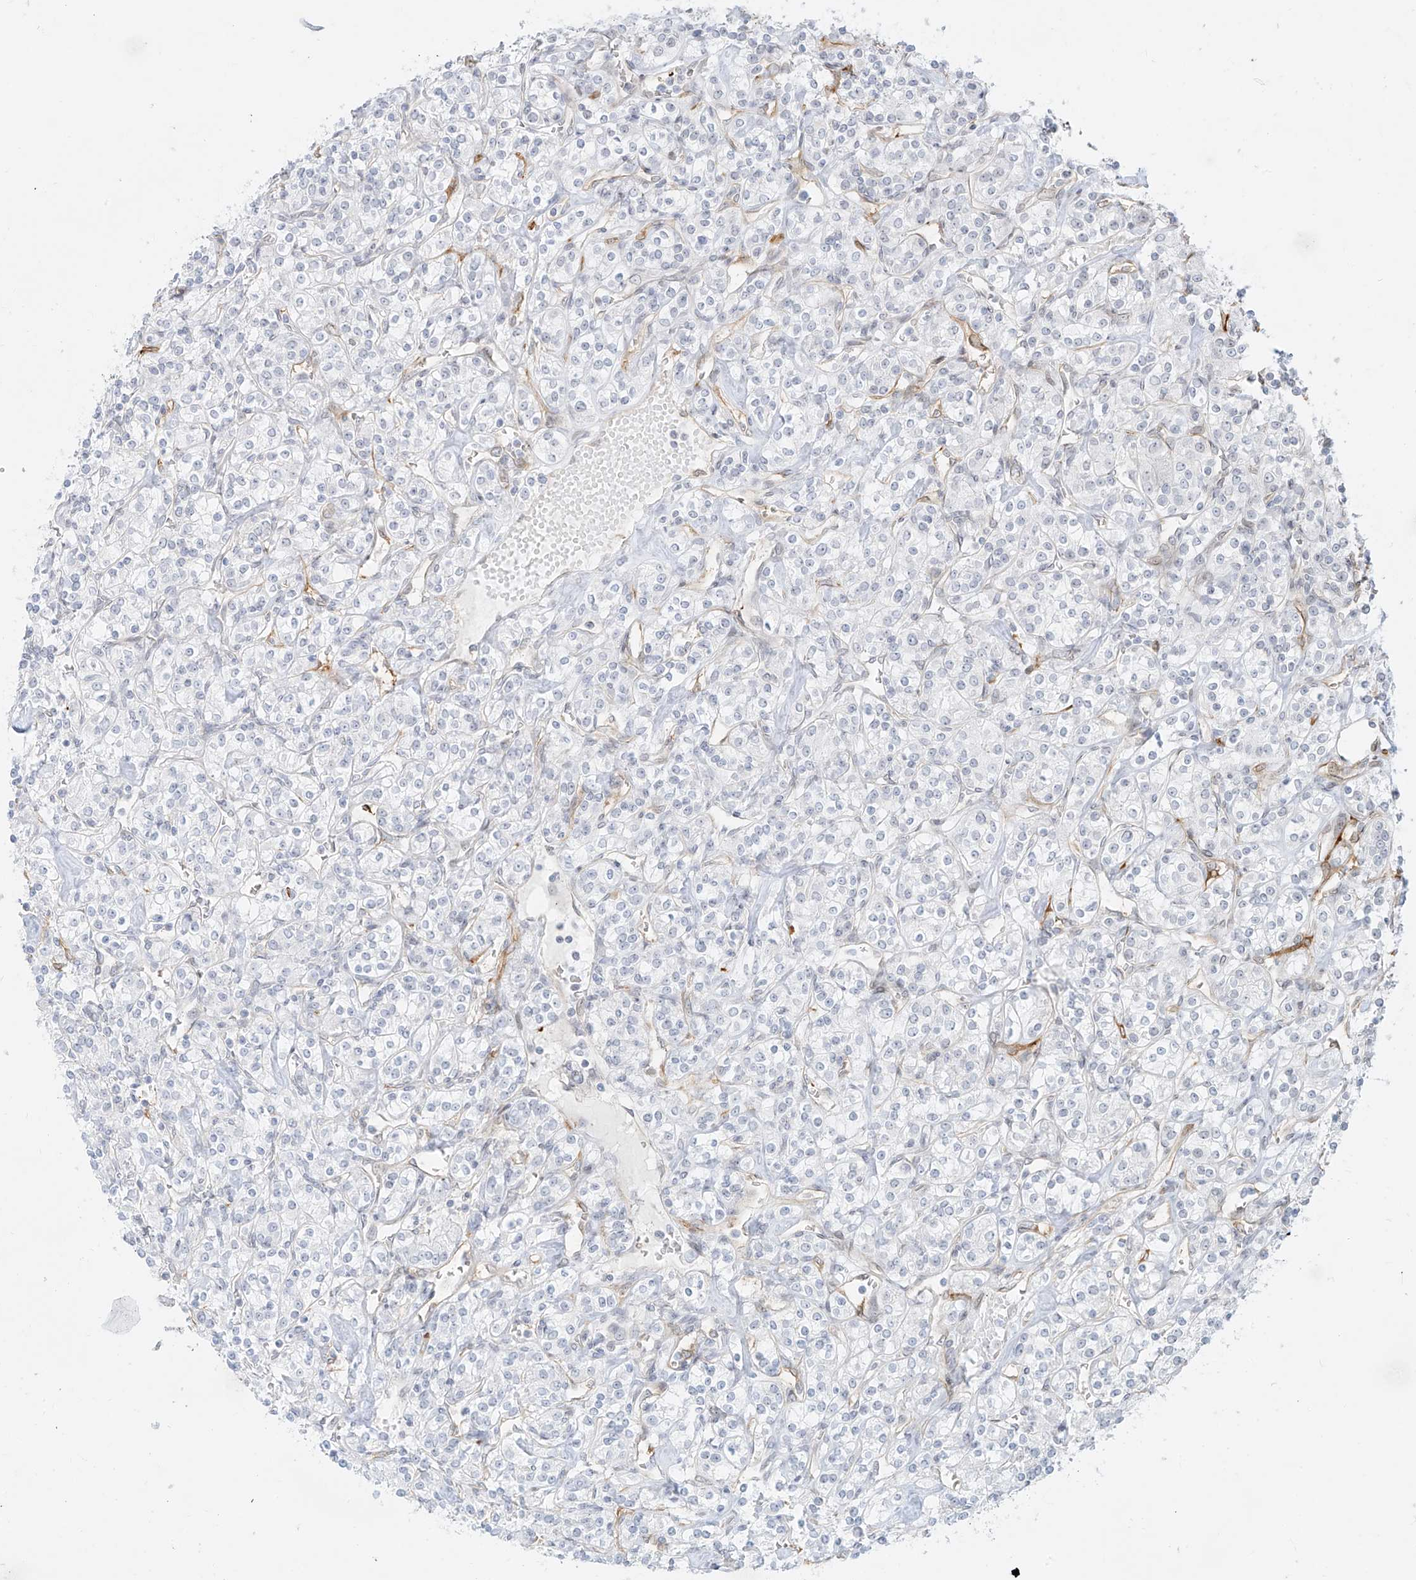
{"staining": {"intensity": "negative", "quantity": "none", "location": "none"}, "tissue": "renal cancer", "cell_type": "Tumor cells", "image_type": "cancer", "snomed": [{"axis": "morphology", "description": "Adenocarcinoma, NOS"}, {"axis": "topography", "description": "Kidney"}], "caption": "IHC micrograph of human renal cancer stained for a protein (brown), which reveals no staining in tumor cells.", "gene": "NHSL1", "patient": {"sex": "male", "age": 77}}